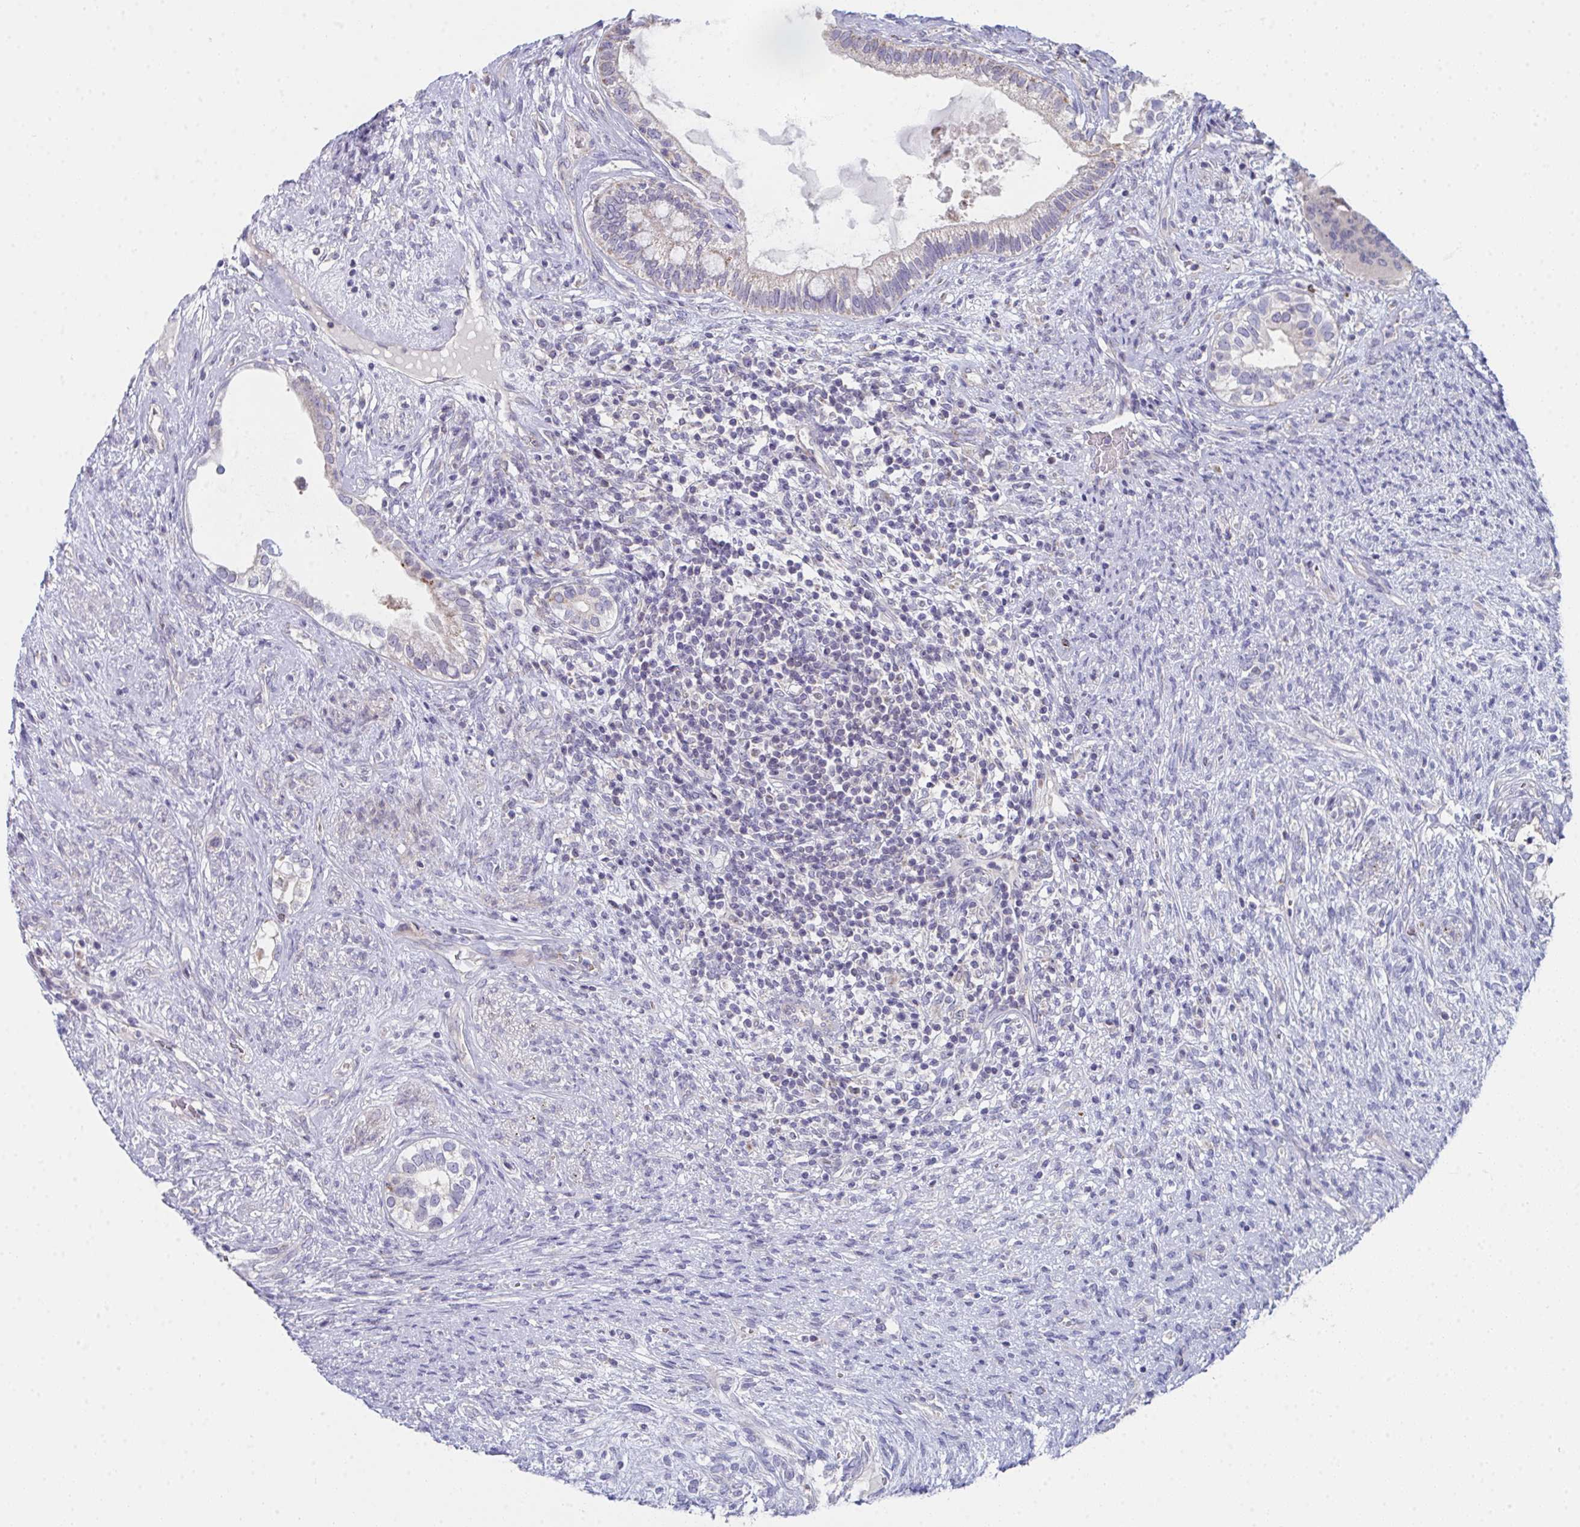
{"staining": {"intensity": "negative", "quantity": "none", "location": "none"}, "tissue": "testis cancer", "cell_type": "Tumor cells", "image_type": "cancer", "snomed": [{"axis": "morphology", "description": "Seminoma, NOS"}, {"axis": "morphology", "description": "Carcinoma, Embryonal, NOS"}, {"axis": "topography", "description": "Testis"}], "caption": "Human testis seminoma stained for a protein using IHC demonstrates no positivity in tumor cells.", "gene": "VWDE", "patient": {"sex": "male", "age": 41}}